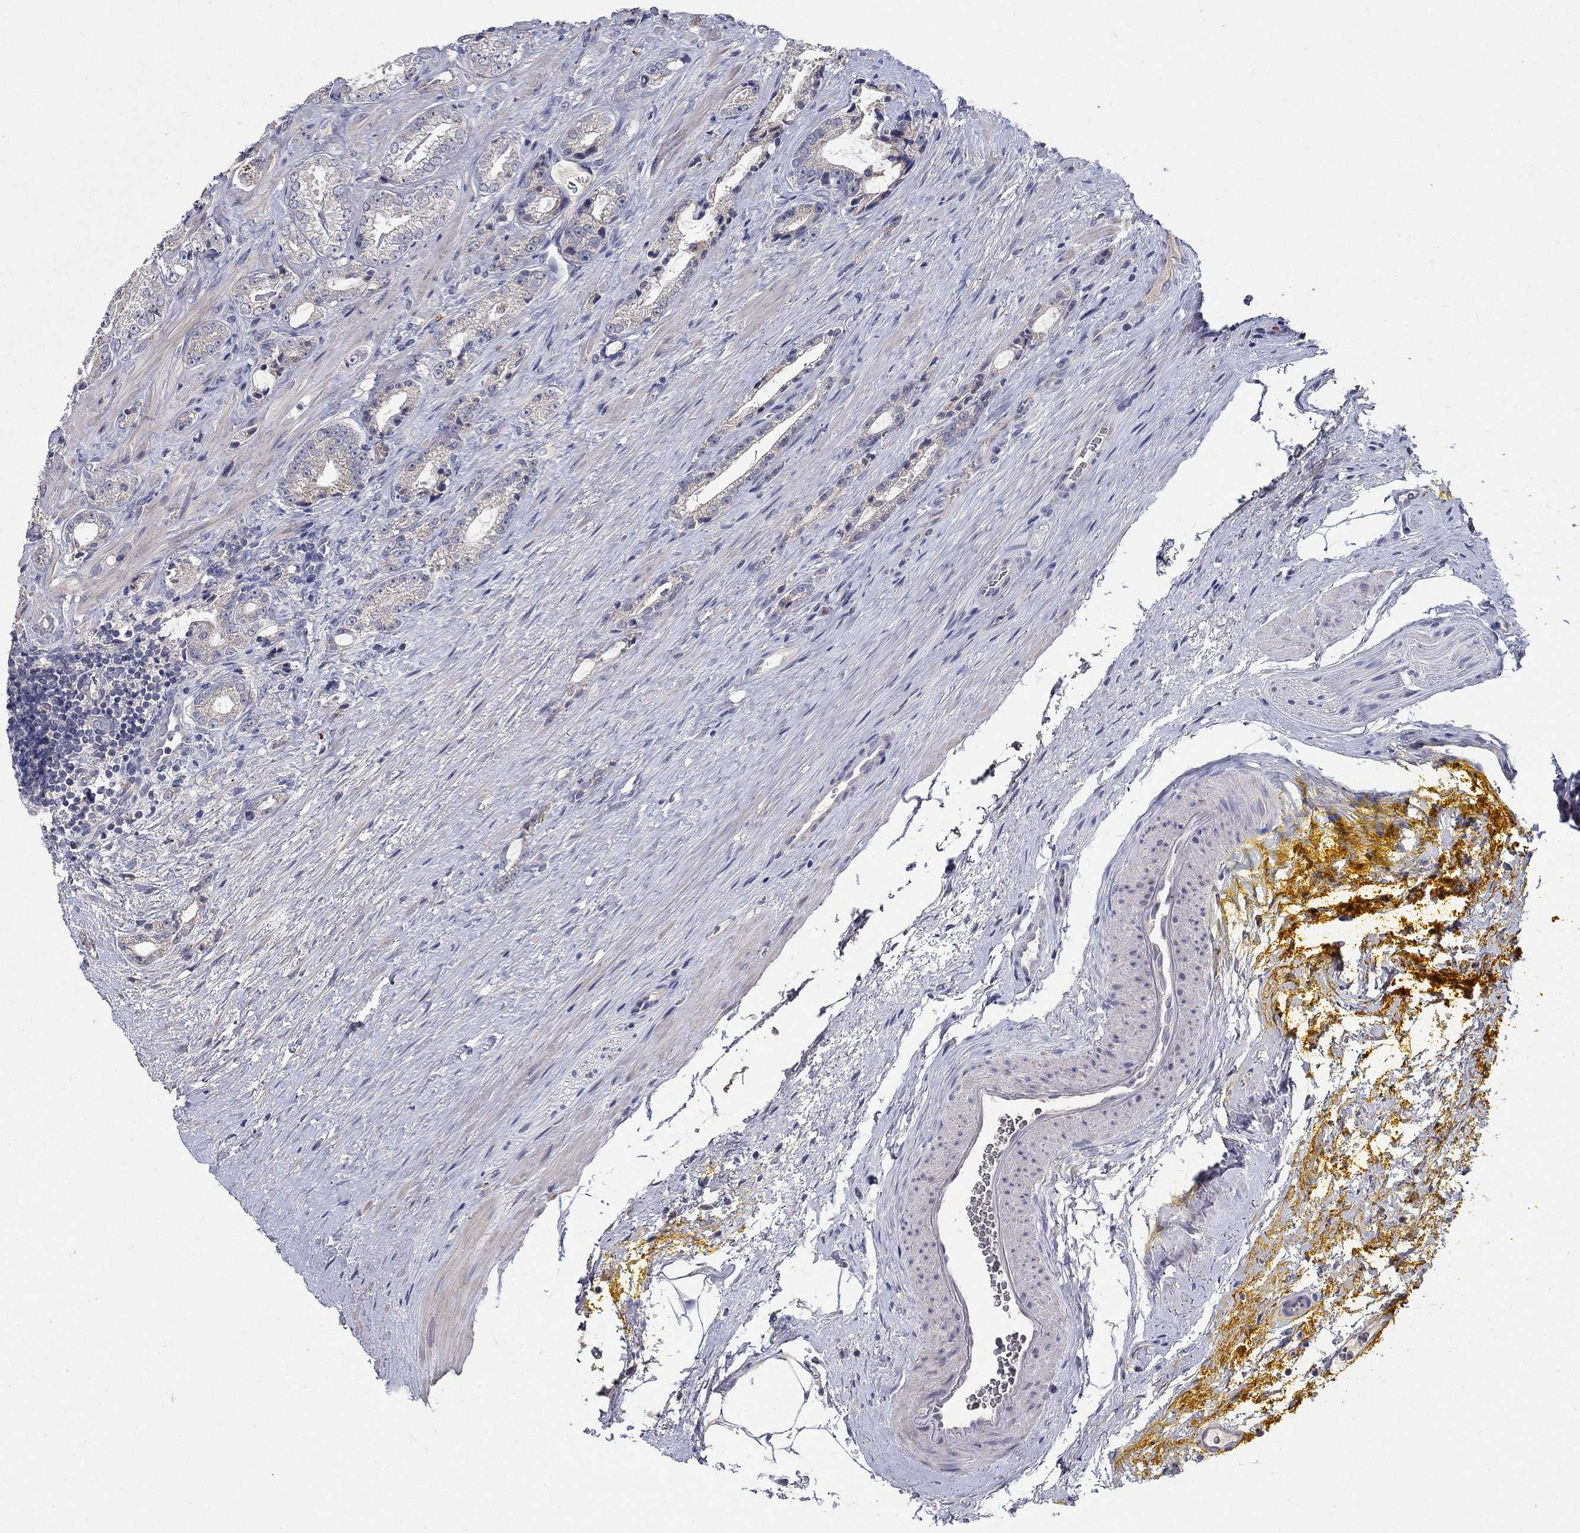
{"staining": {"intensity": "negative", "quantity": "none", "location": "none"}, "tissue": "prostate cancer", "cell_type": "Tumor cells", "image_type": "cancer", "snomed": [{"axis": "morphology", "description": "Adenocarcinoma, NOS"}, {"axis": "topography", "description": "Prostate"}], "caption": "The IHC histopathology image has no significant positivity in tumor cells of adenocarcinoma (prostate) tissue. The staining was performed using DAB to visualize the protein expression in brown, while the nuclei were stained in blue with hematoxylin (Magnification: 20x).", "gene": "PROZ", "patient": {"sex": "male", "age": 67}}